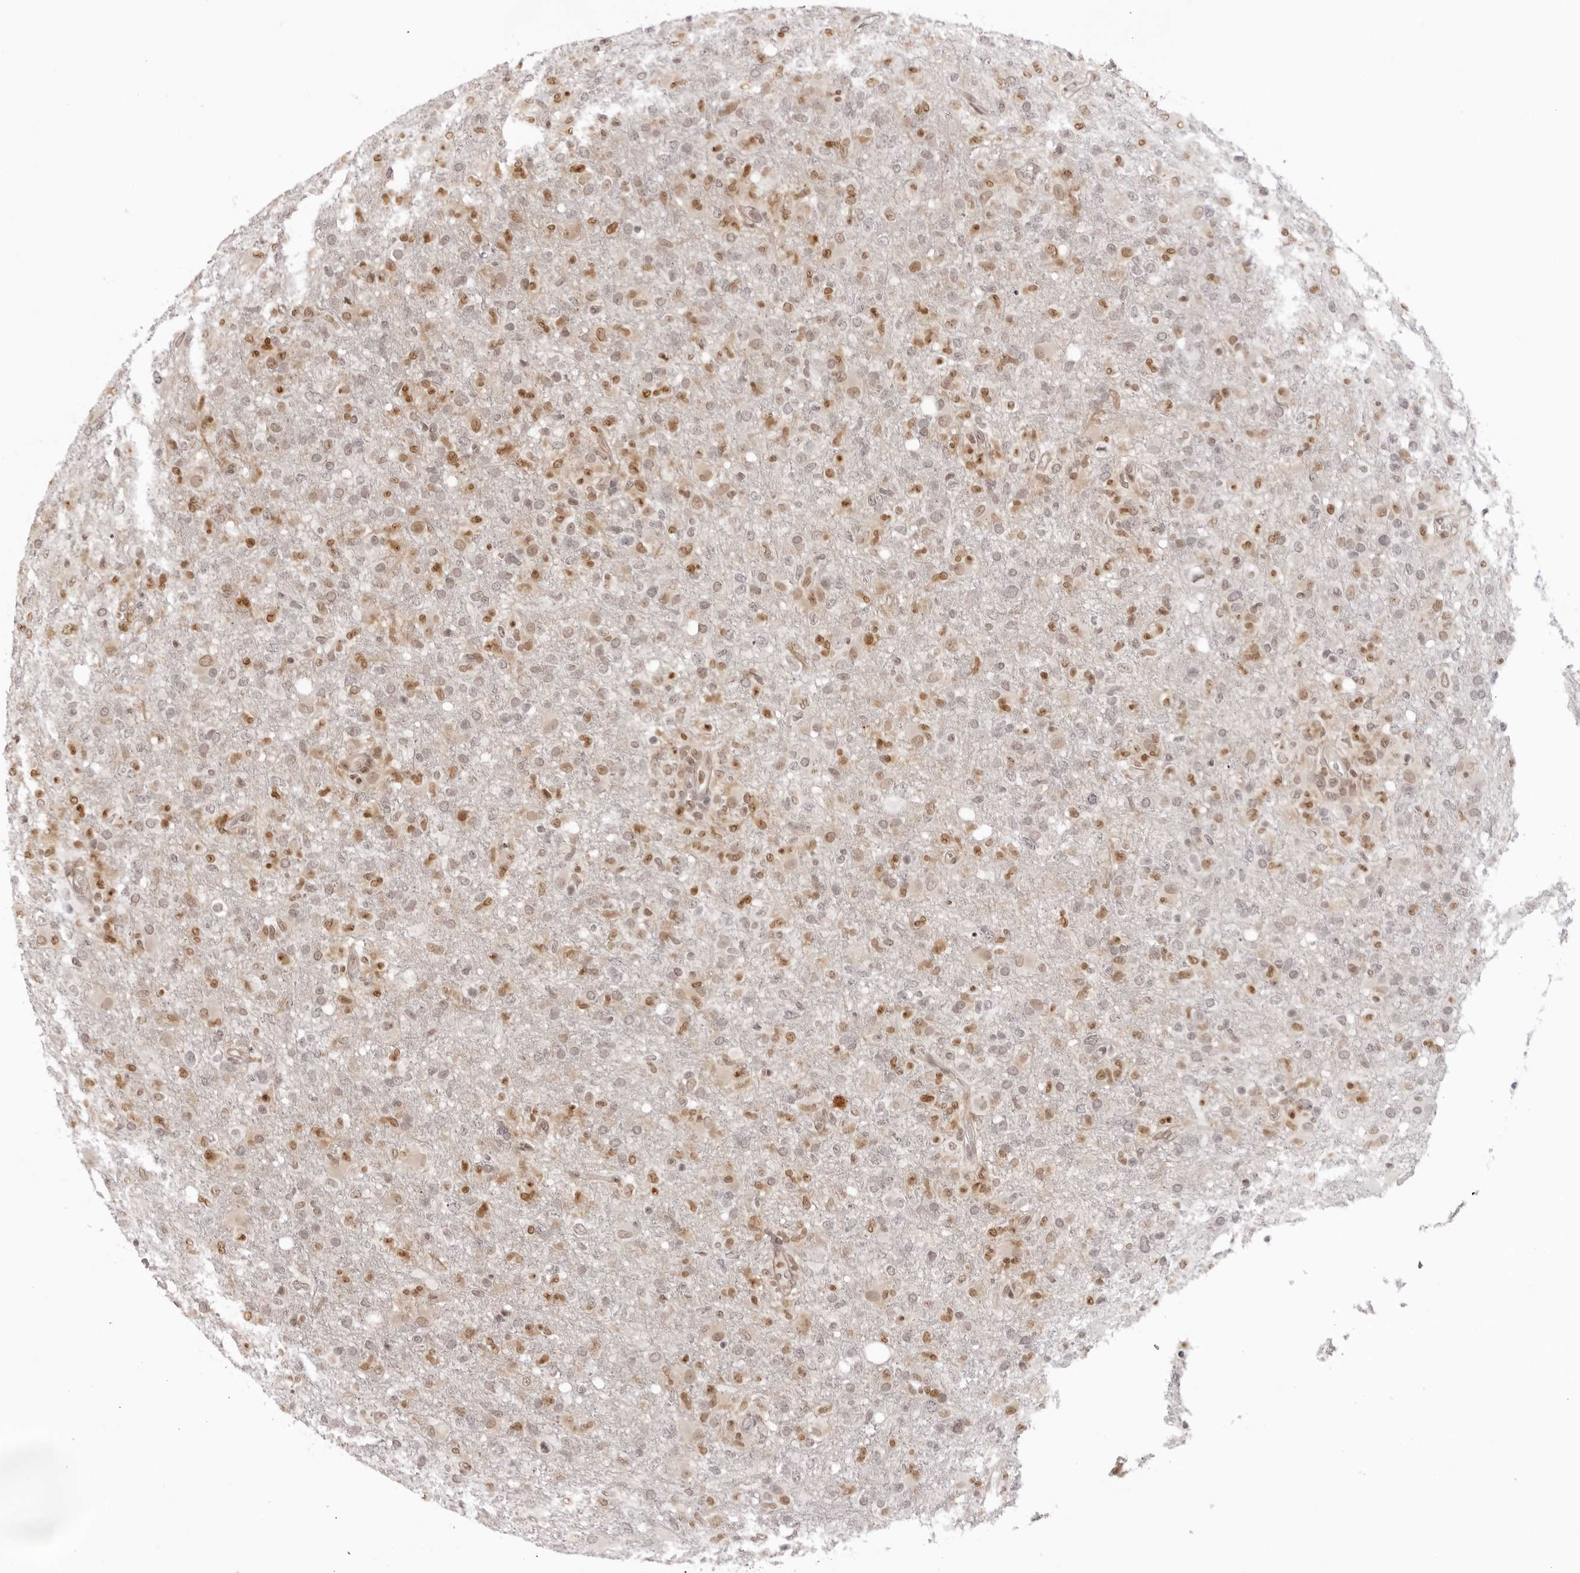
{"staining": {"intensity": "moderate", "quantity": "<25%", "location": "nuclear"}, "tissue": "glioma", "cell_type": "Tumor cells", "image_type": "cancer", "snomed": [{"axis": "morphology", "description": "Glioma, malignant, High grade"}, {"axis": "topography", "description": "Brain"}], "caption": "This photomicrograph reveals IHC staining of glioma, with low moderate nuclear positivity in approximately <25% of tumor cells.", "gene": "HSPA4", "patient": {"sex": "female", "age": 57}}